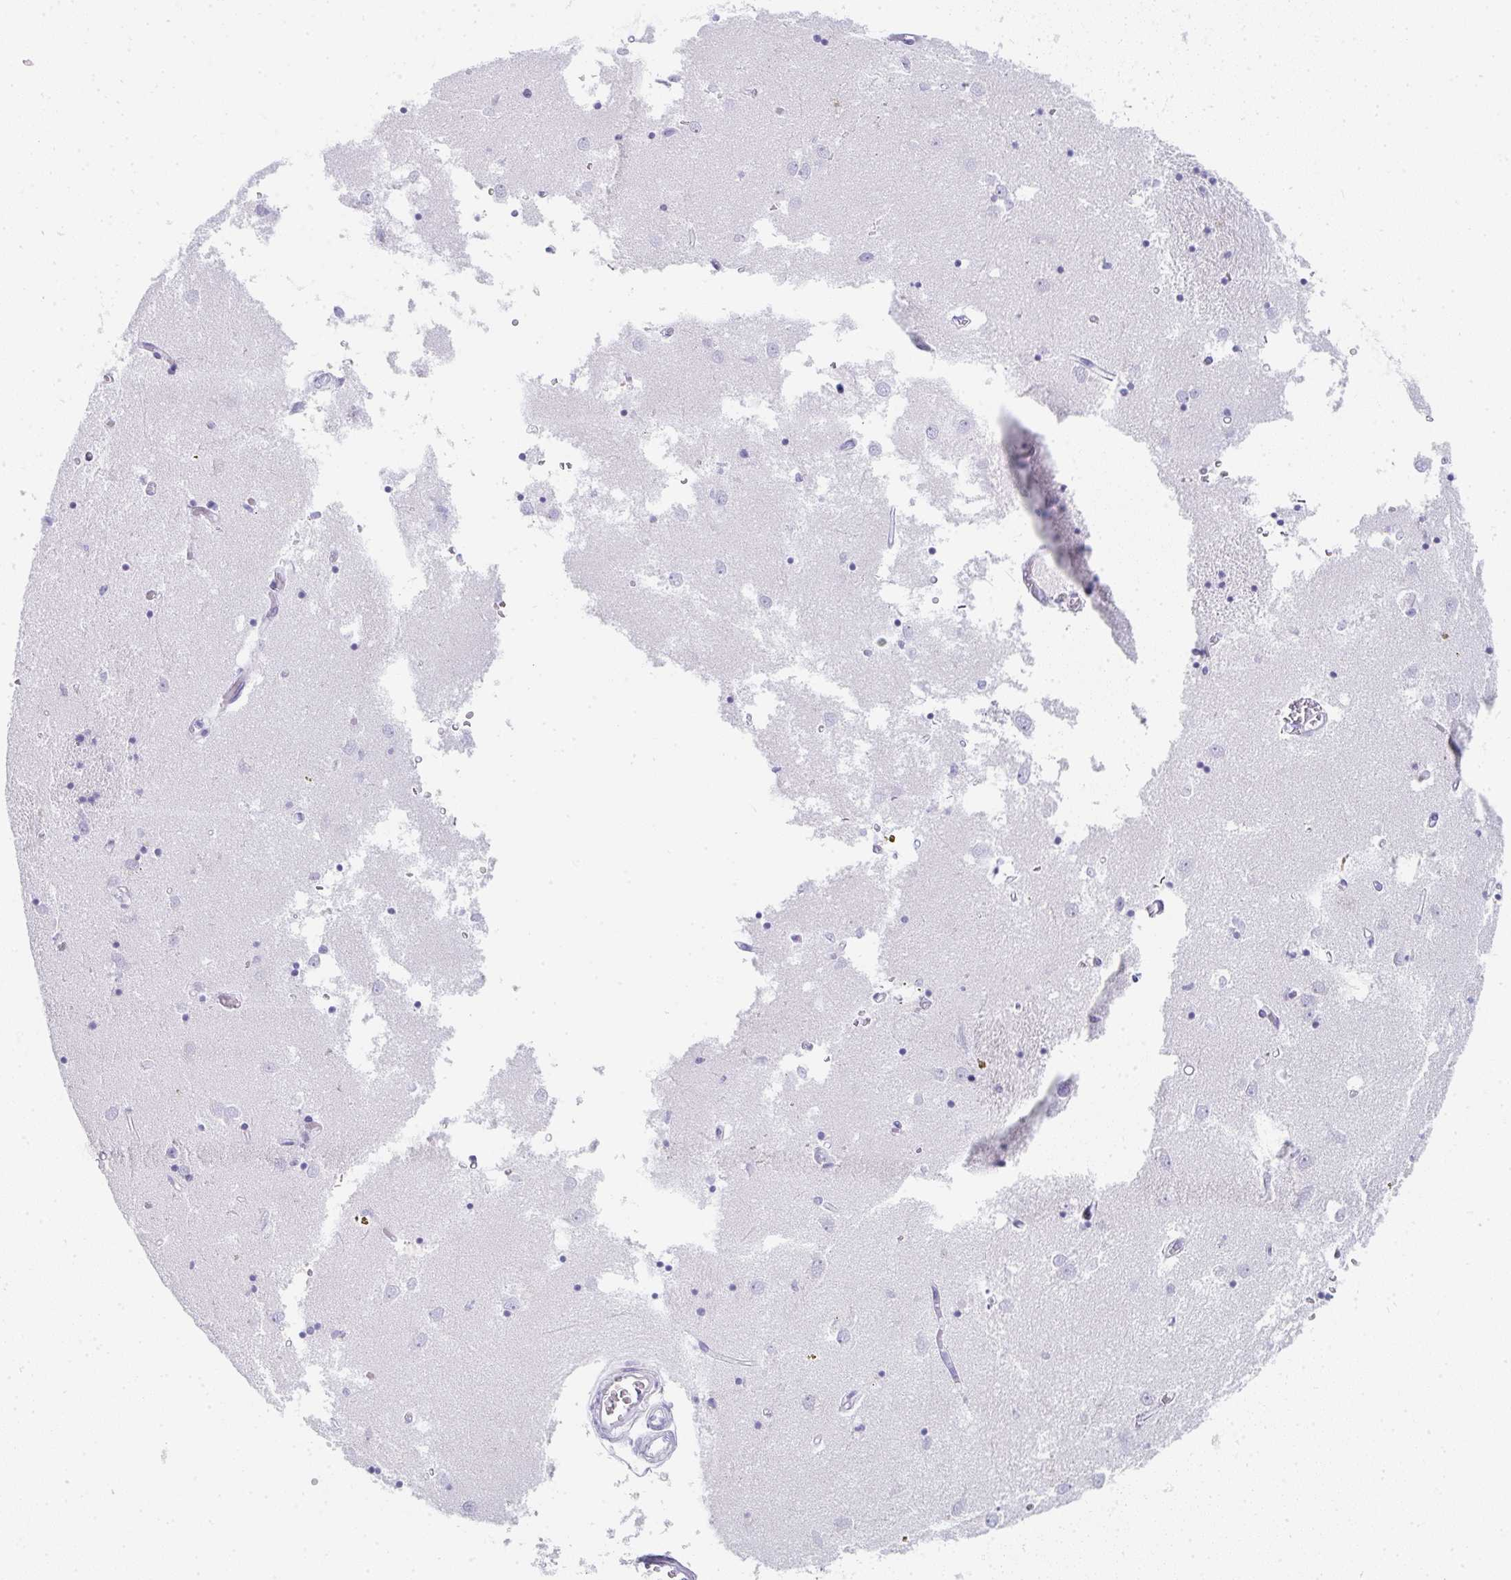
{"staining": {"intensity": "negative", "quantity": "none", "location": "none"}, "tissue": "caudate", "cell_type": "Glial cells", "image_type": "normal", "snomed": [{"axis": "morphology", "description": "Normal tissue, NOS"}, {"axis": "topography", "description": "Lateral ventricle wall"}], "caption": "DAB (3,3'-diaminobenzidine) immunohistochemical staining of normal human caudate shows no significant staining in glial cells.", "gene": "PRND", "patient": {"sex": "male", "age": 70}}